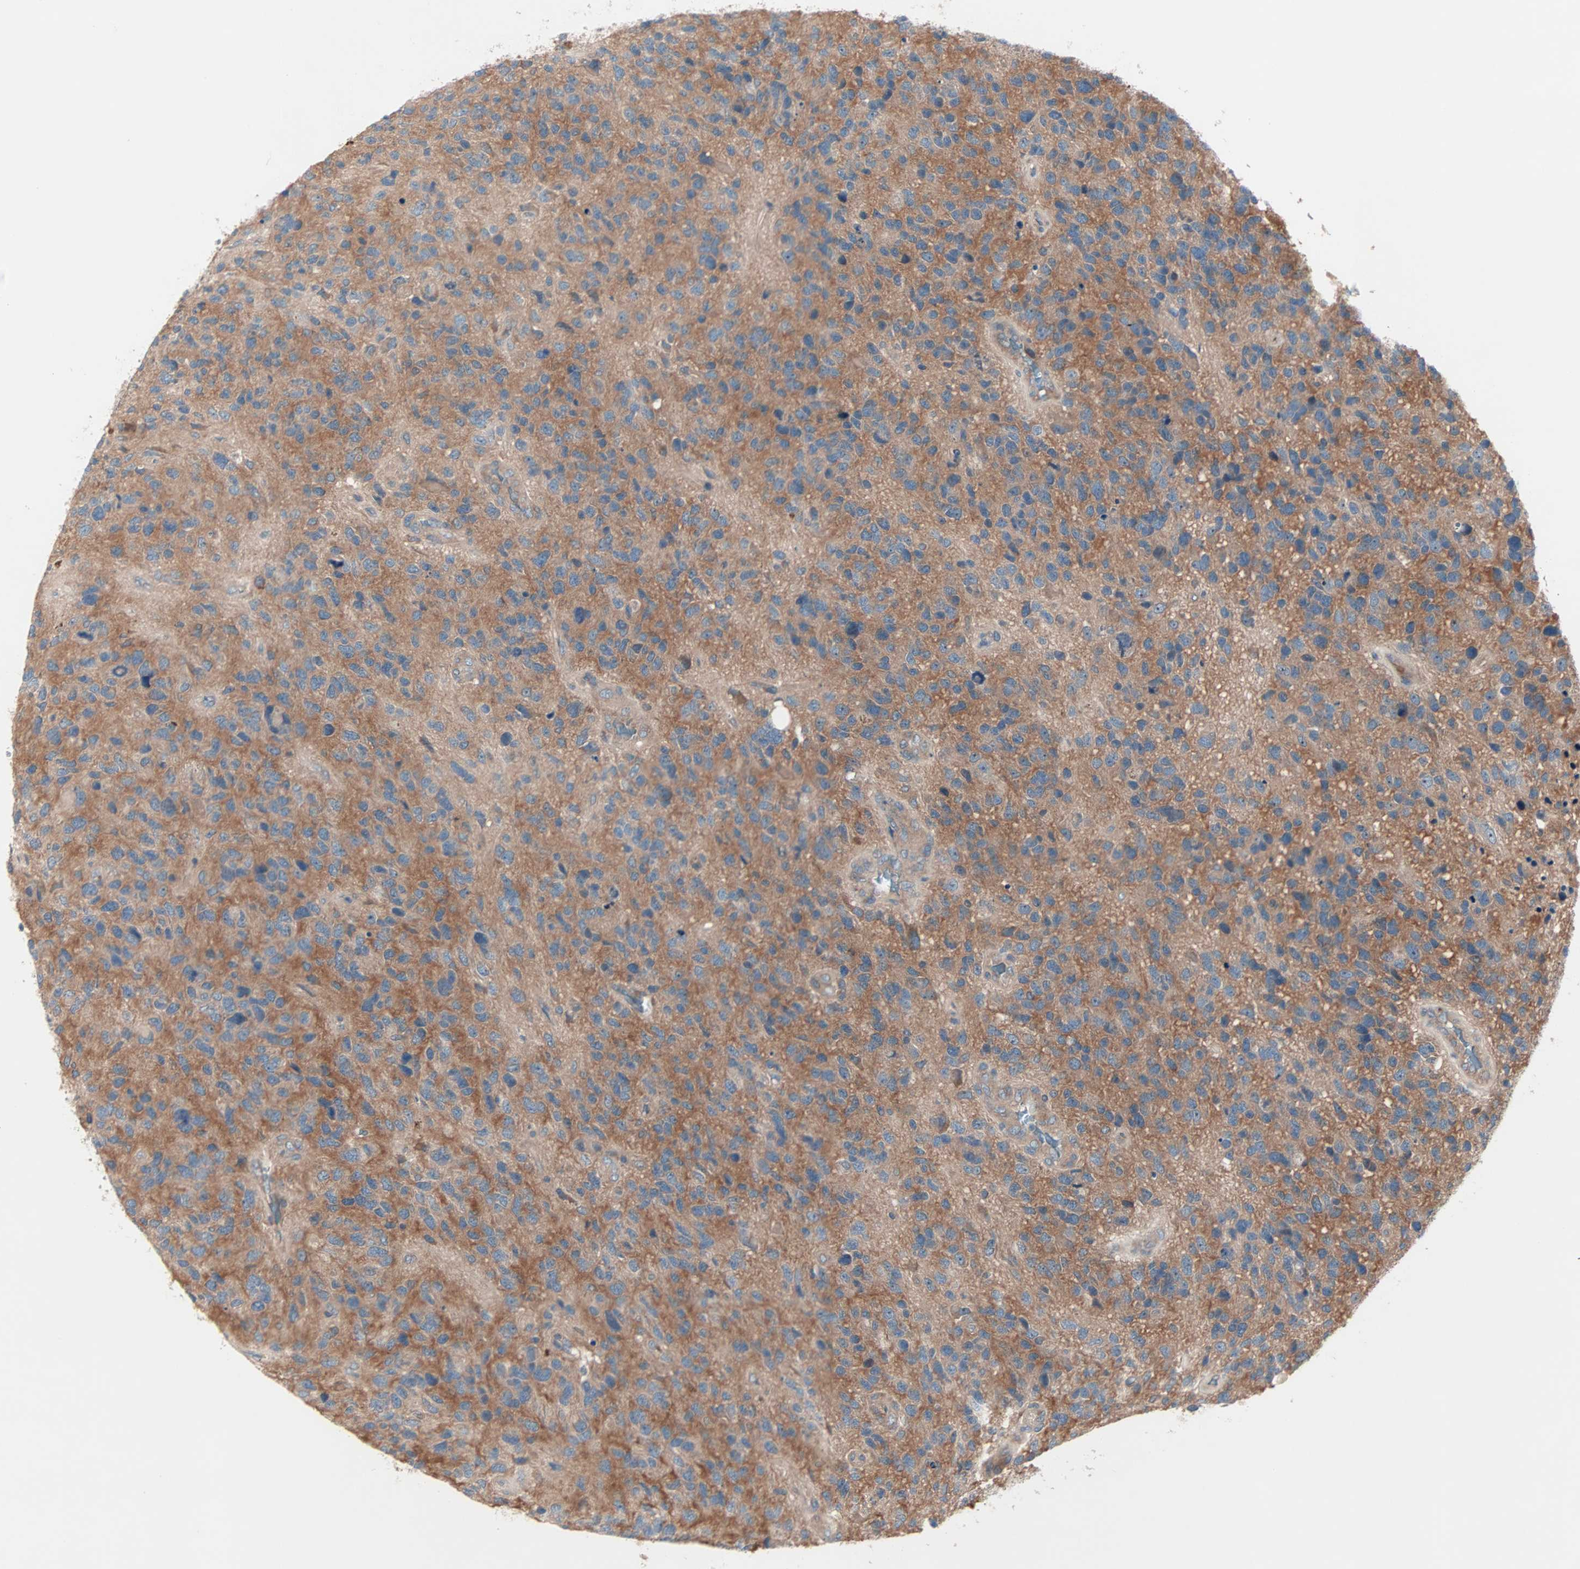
{"staining": {"intensity": "moderate", "quantity": ">75%", "location": "cytoplasmic/membranous"}, "tissue": "glioma", "cell_type": "Tumor cells", "image_type": "cancer", "snomed": [{"axis": "morphology", "description": "Glioma, malignant, High grade"}, {"axis": "topography", "description": "Brain"}], "caption": "Protein expression analysis of human glioma reveals moderate cytoplasmic/membranous expression in approximately >75% of tumor cells.", "gene": "CAD", "patient": {"sex": "female", "age": 58}}